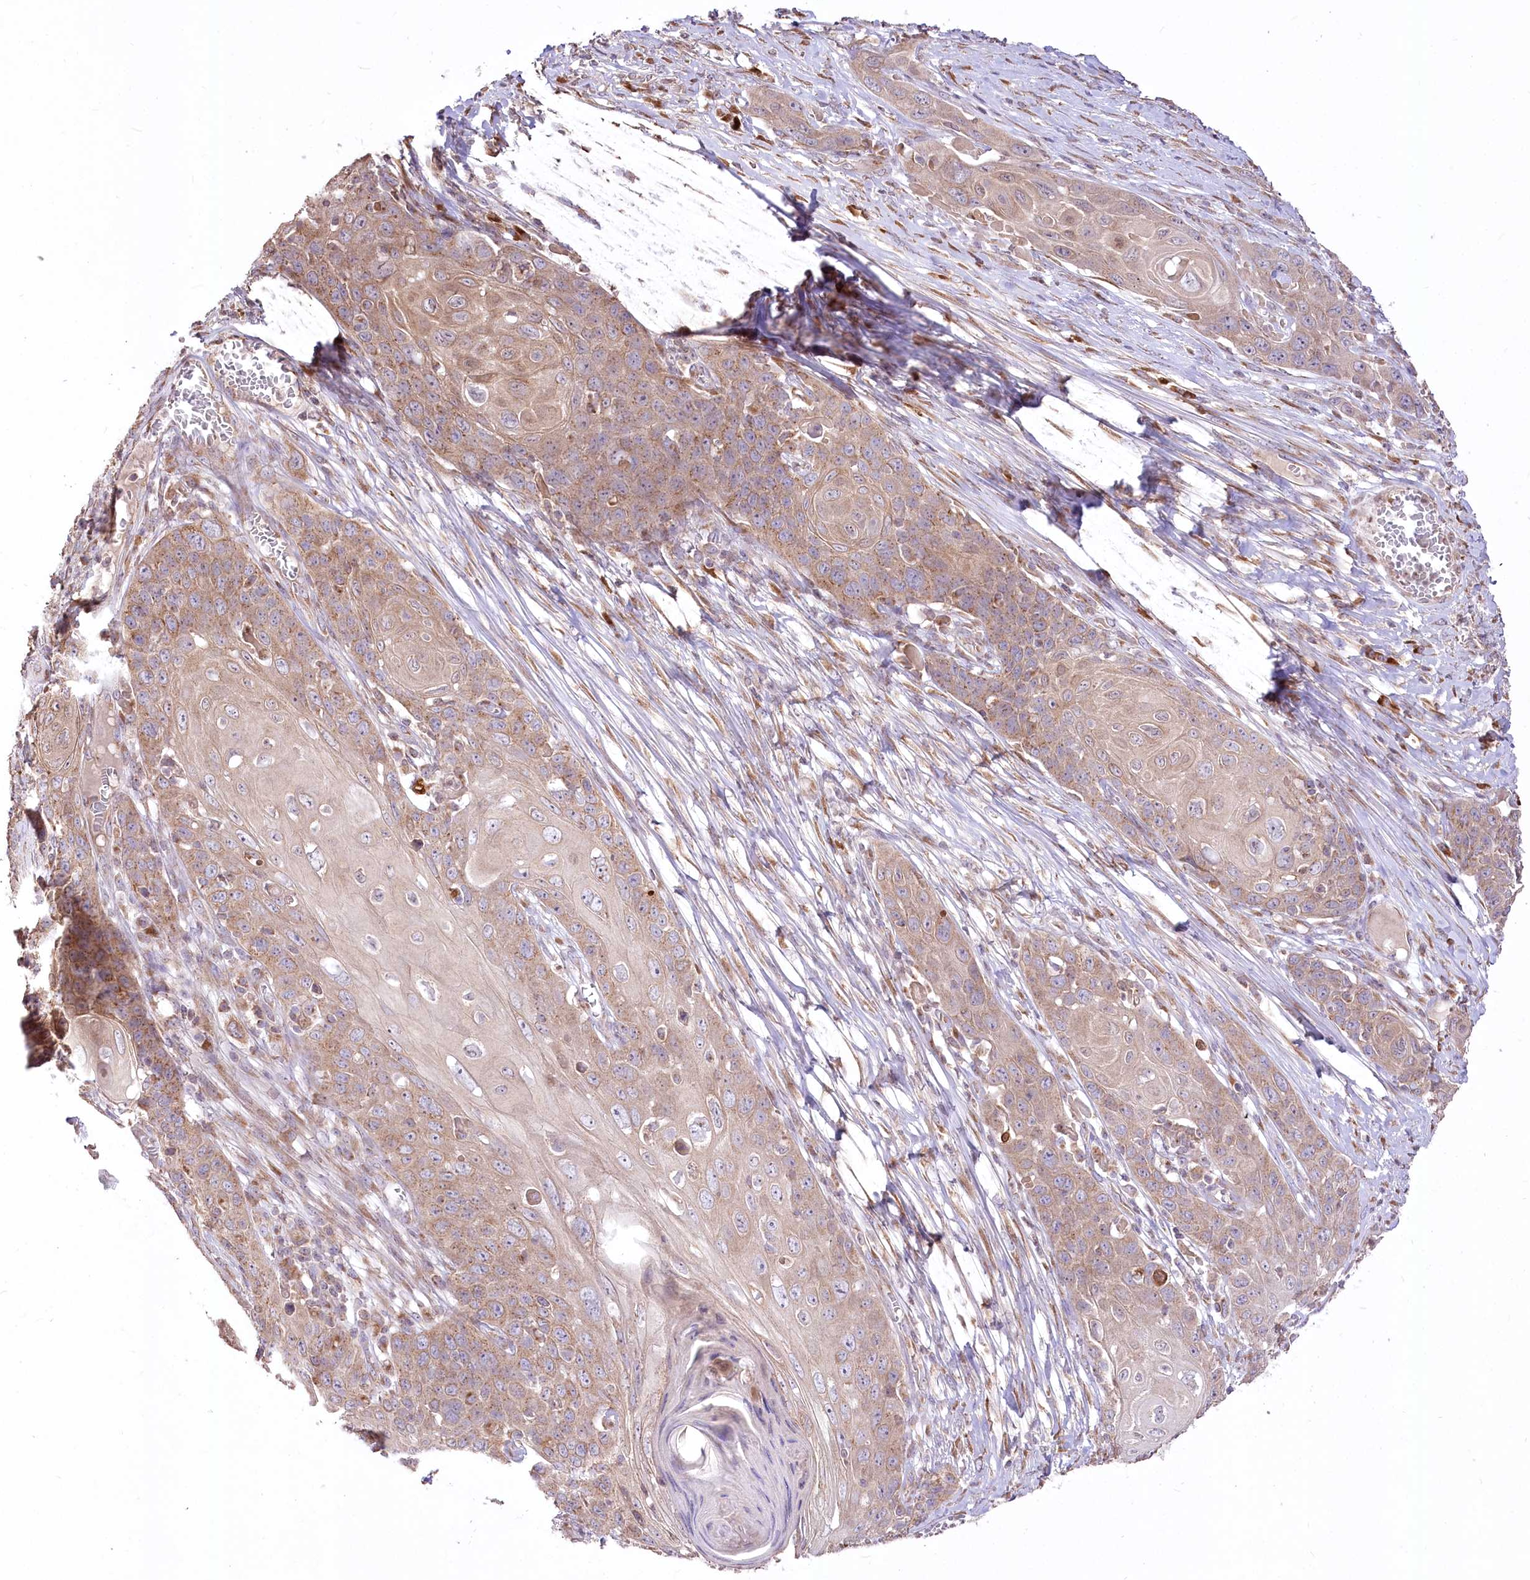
{"staining": {"intensity": "moderate", "quantity": ">75%", "location": "cytoplasmic/membranous"}, "tissue": "skin cancer", "cell_type": "Tumor cells", "image_type": "cancer", "snomed": [{"axis": "morphology", "description": "Squamous cell carcinoma, NOS"}, {"axis": "topography", "description": "Skin"}], "caption": "IHC (DAB (3,3'-diaminobenzidine)) staining of human skin cancer demonstrates moderate cytoplasmic/membranous protein positivity in approximately >75% of tumor cells.", "gene": "STT3B", "patient": {"sex": "male", "age": 55}}